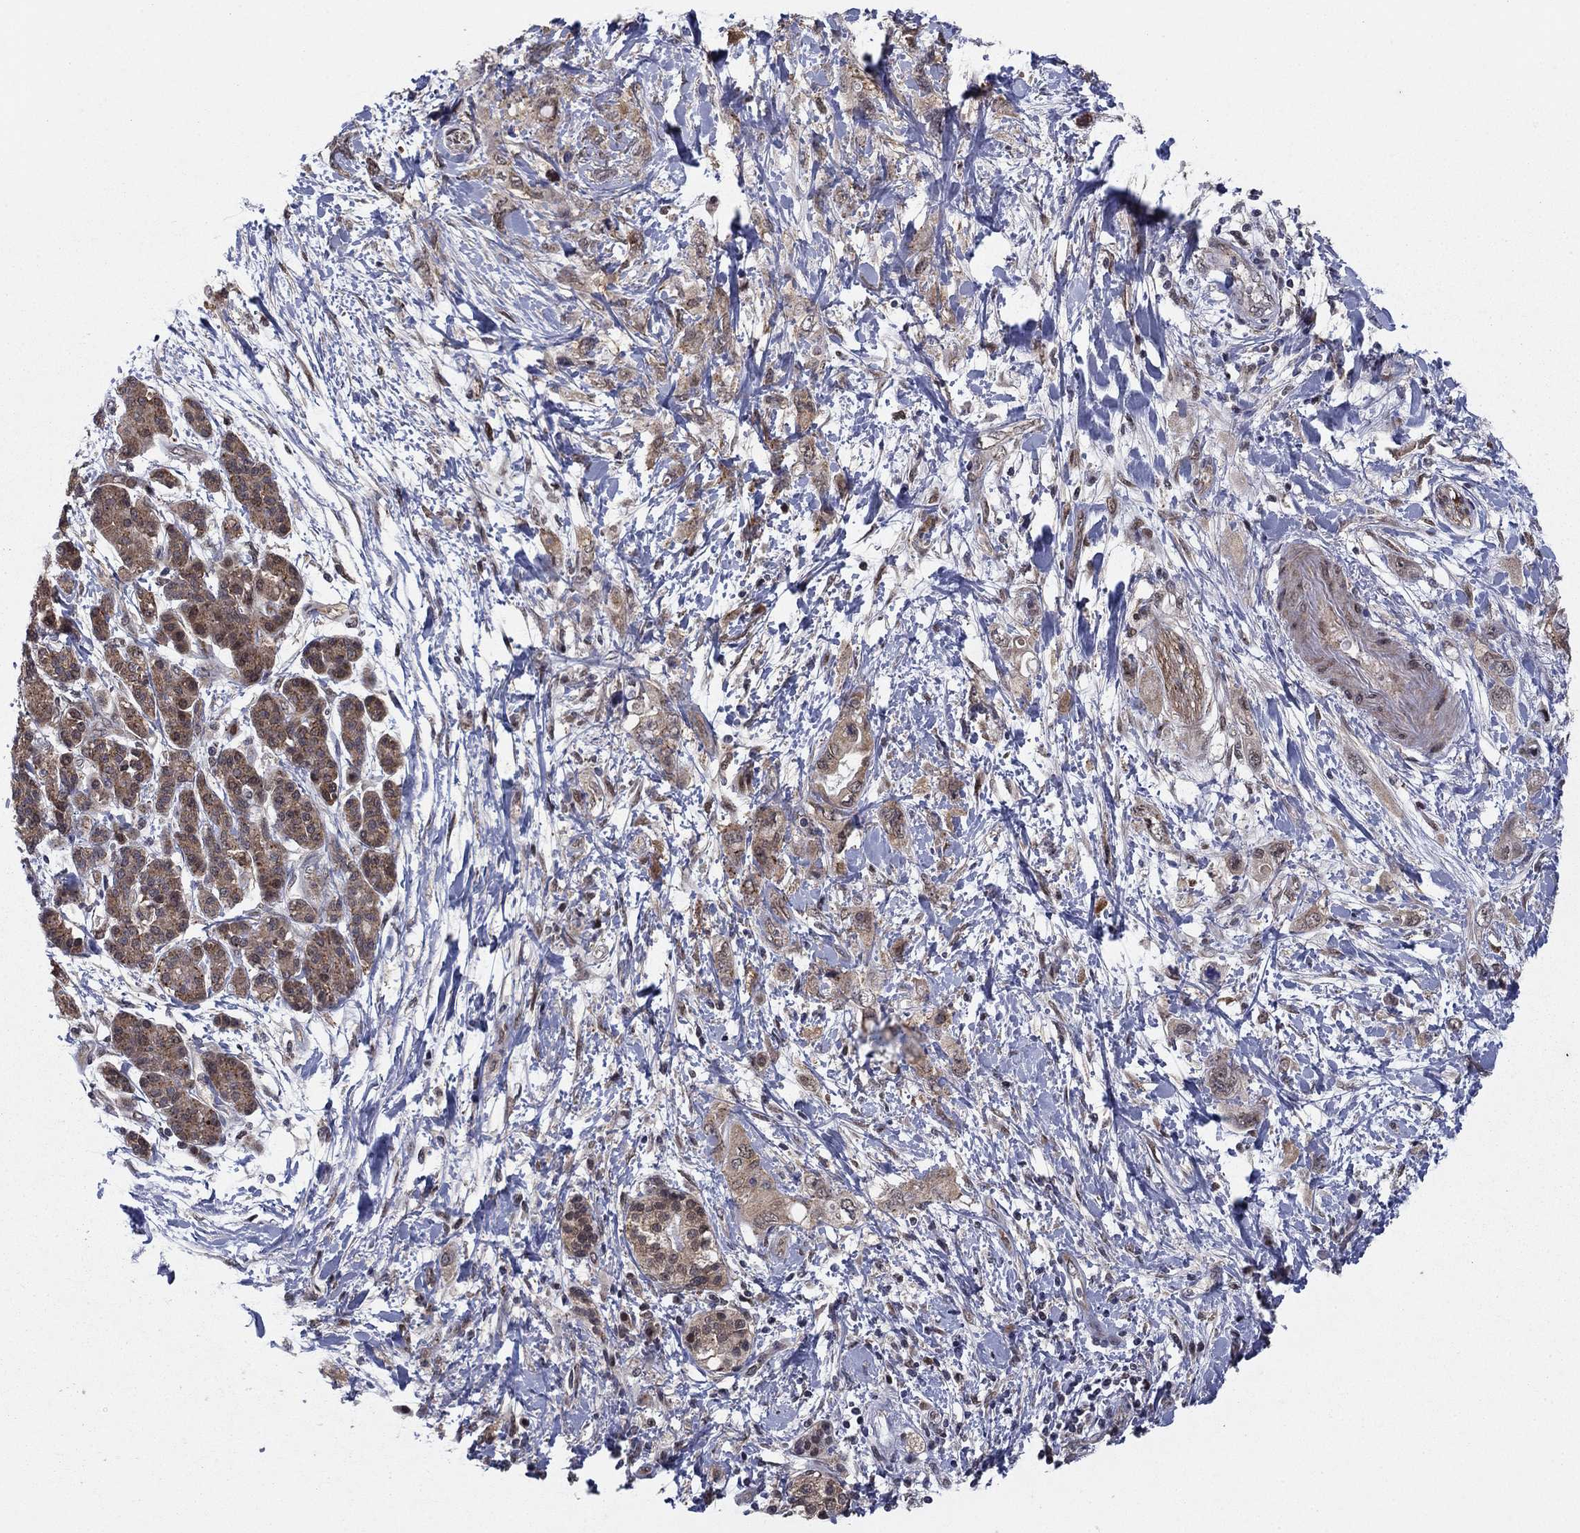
{"staining": {"intensity": "weak", "quantity": "25%-75%", "location": "cytoplasmic/membranous"}, "tissue": "pancreatic cancer", "cell_type": "Tumor cells", "image_type": "cancer", "snomed": [{"axis": "morphology", "description": "Adenocarcinoma, NOS"}, {"axis": "topography", "description": "Pancreas"}], "caption": "Weak cytoplasmic/membranous expression is present in approximately 25%-75% of tumor cells in adenocarcinoma (pancreatic). (DAB (3,3'-diaminobenzidine) IHC, brown staining for protein, blue staining for nuclei).", "gene": "PSMC1", "patient": {"sex": "female", "age": 56}}